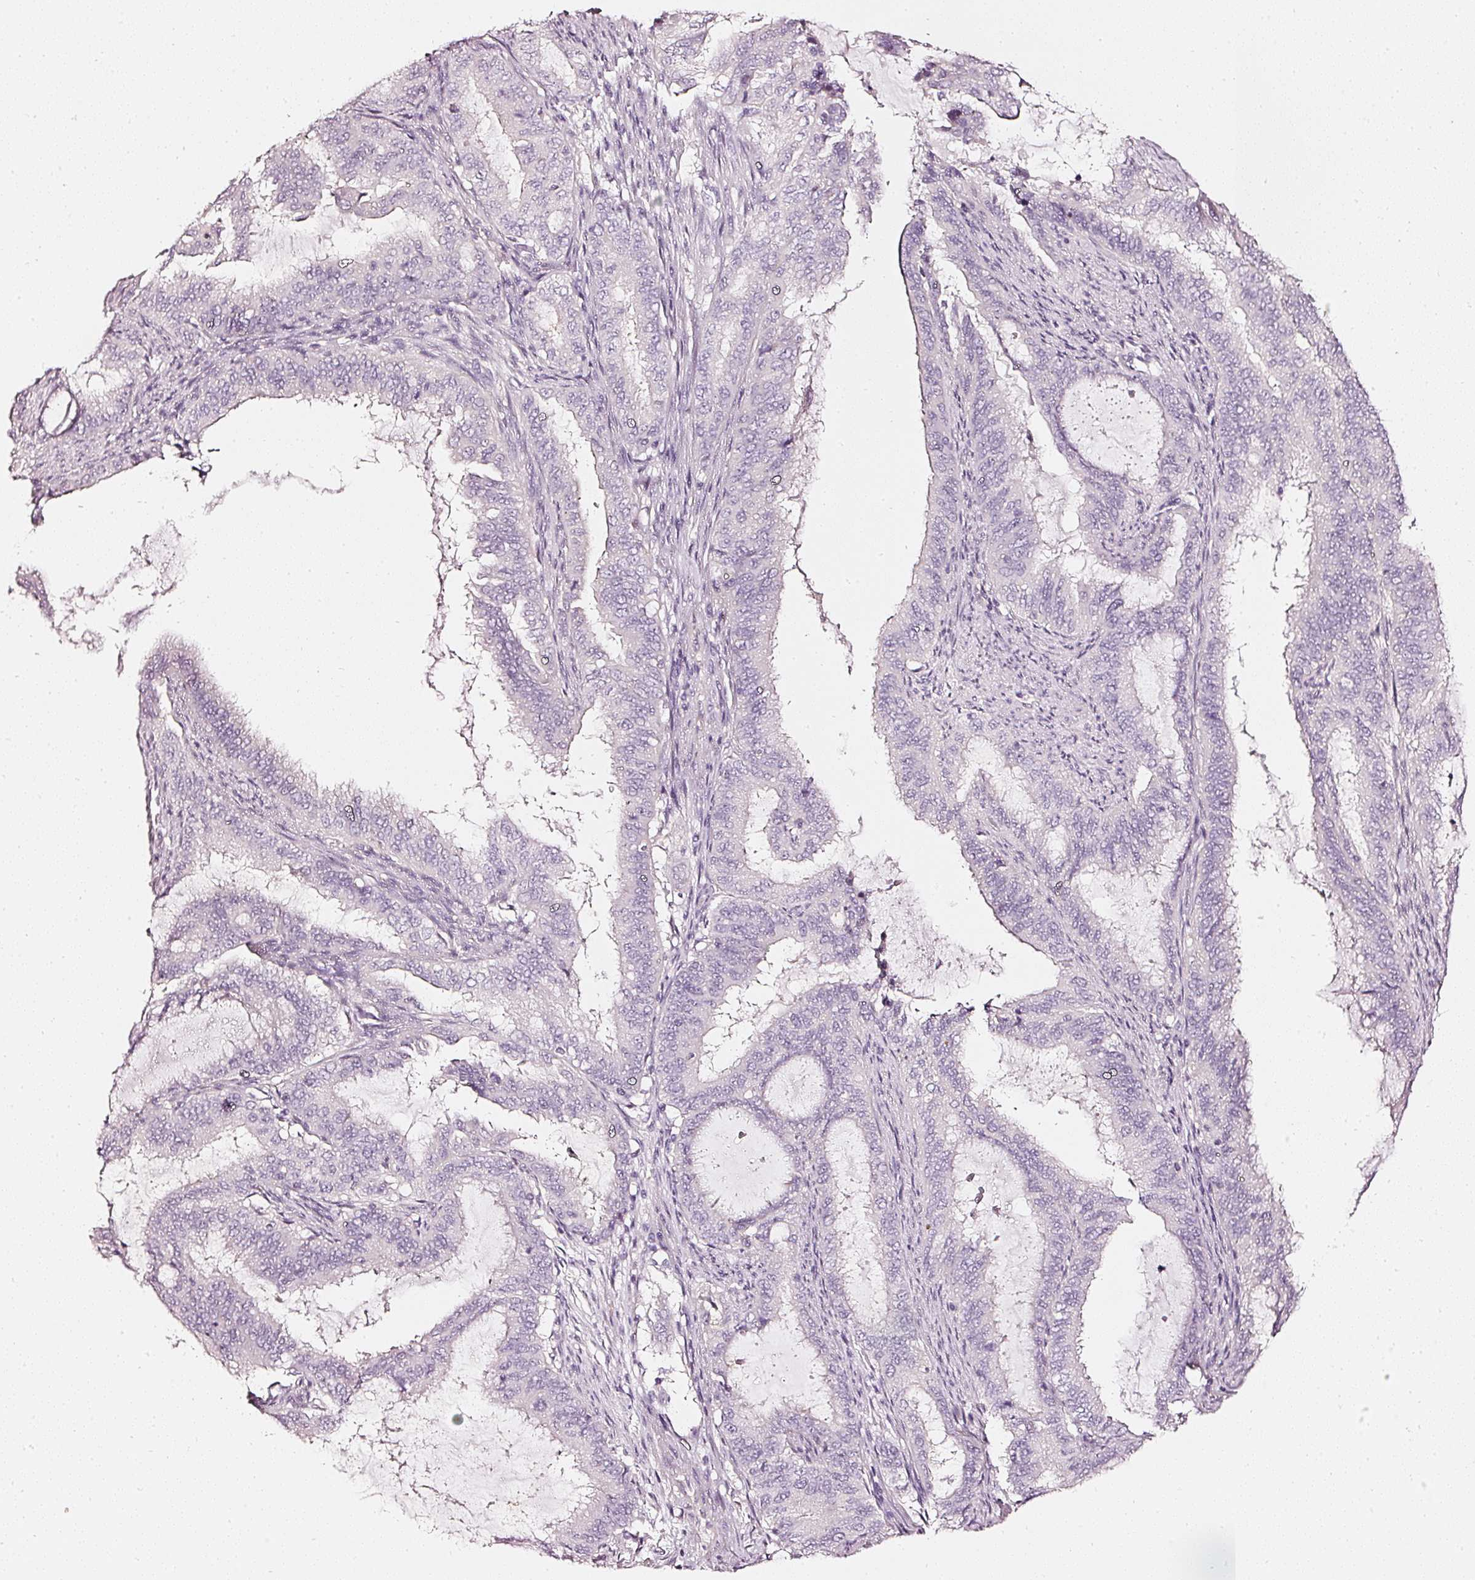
{"staining": {"intensity": "negative", "quantity": "none", "location": "none"}, "tissue": "endometrial cancer", "cell_type": "Tumor cells", "image_type": "cancer", "snomed": [{"axis": "morphology", "description": "Adenocarcinoma, NOS"}, {"axis": "topography", "description": "Endometrium"}], "caption": "High power microscopy photomicrograph of an IHC micrograph of adenocarcinoma (endometrial), revealing no significant expression in tumor cells. (Immunohistochemistry (ihc), brightfield microscopy, high magnification).", "gene": "CNP", "patient": {"sex": "female", "age": 51}}